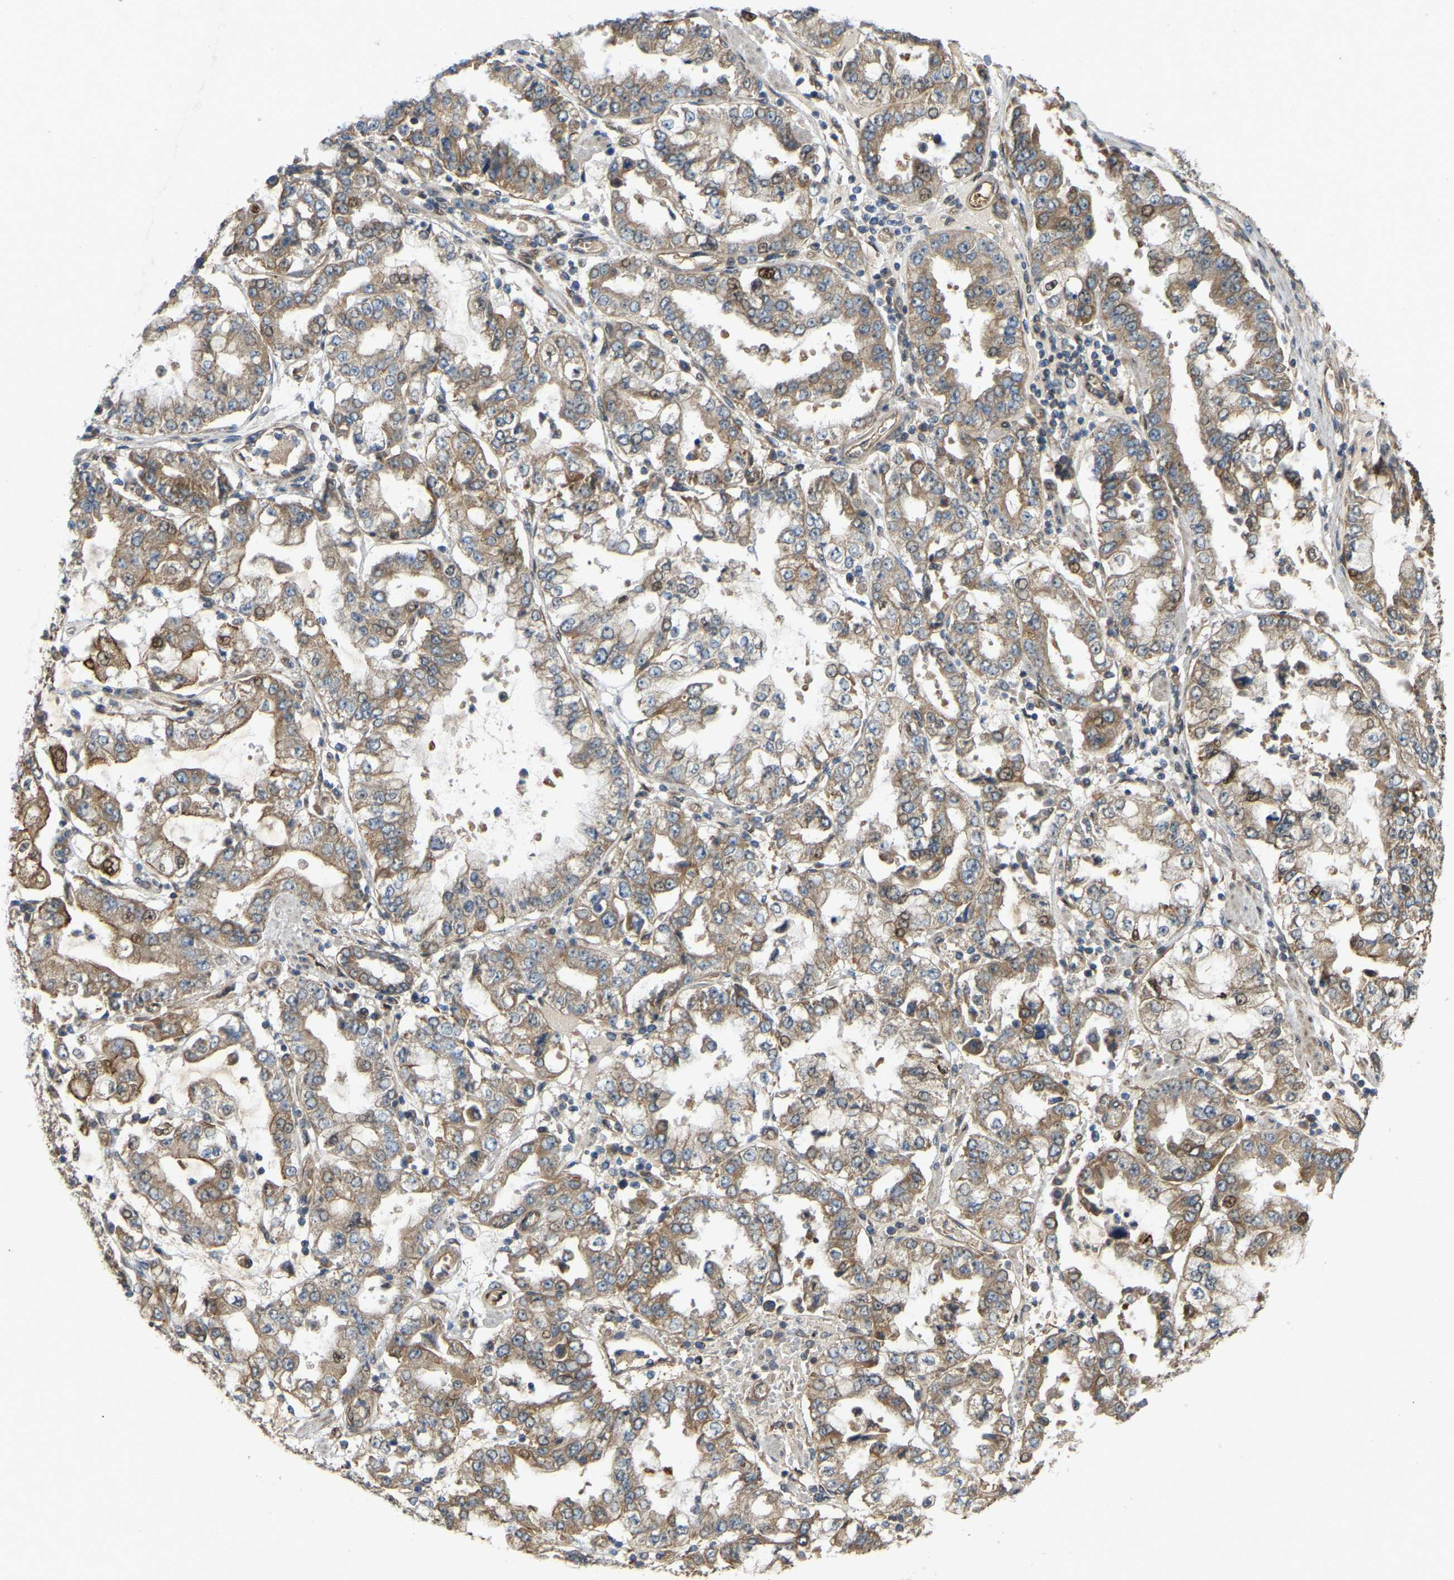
{"staining": {"intensity": "moderate", "quantity": ">75%", "location": "cytoplasmic/membranous,nuclear"}, "tissue": "stomach cancer", "cell_type": "Tumor cells", "image_type": "cancer", "snomed": [{"axis": "morphology", "description": "Adenocarcinoma, NOS"}, {"axis": "topography", "description": "Stomach"}], "caption": "DAB immunohistochemical staining of human stomach adenocarcinoma displays moderate cytoplasmic/membranous and nuclear protein expression in approximately >75% of tumor cells.", "gene": "C21orf91", "patient": {"sex": "male", "age": 76}}